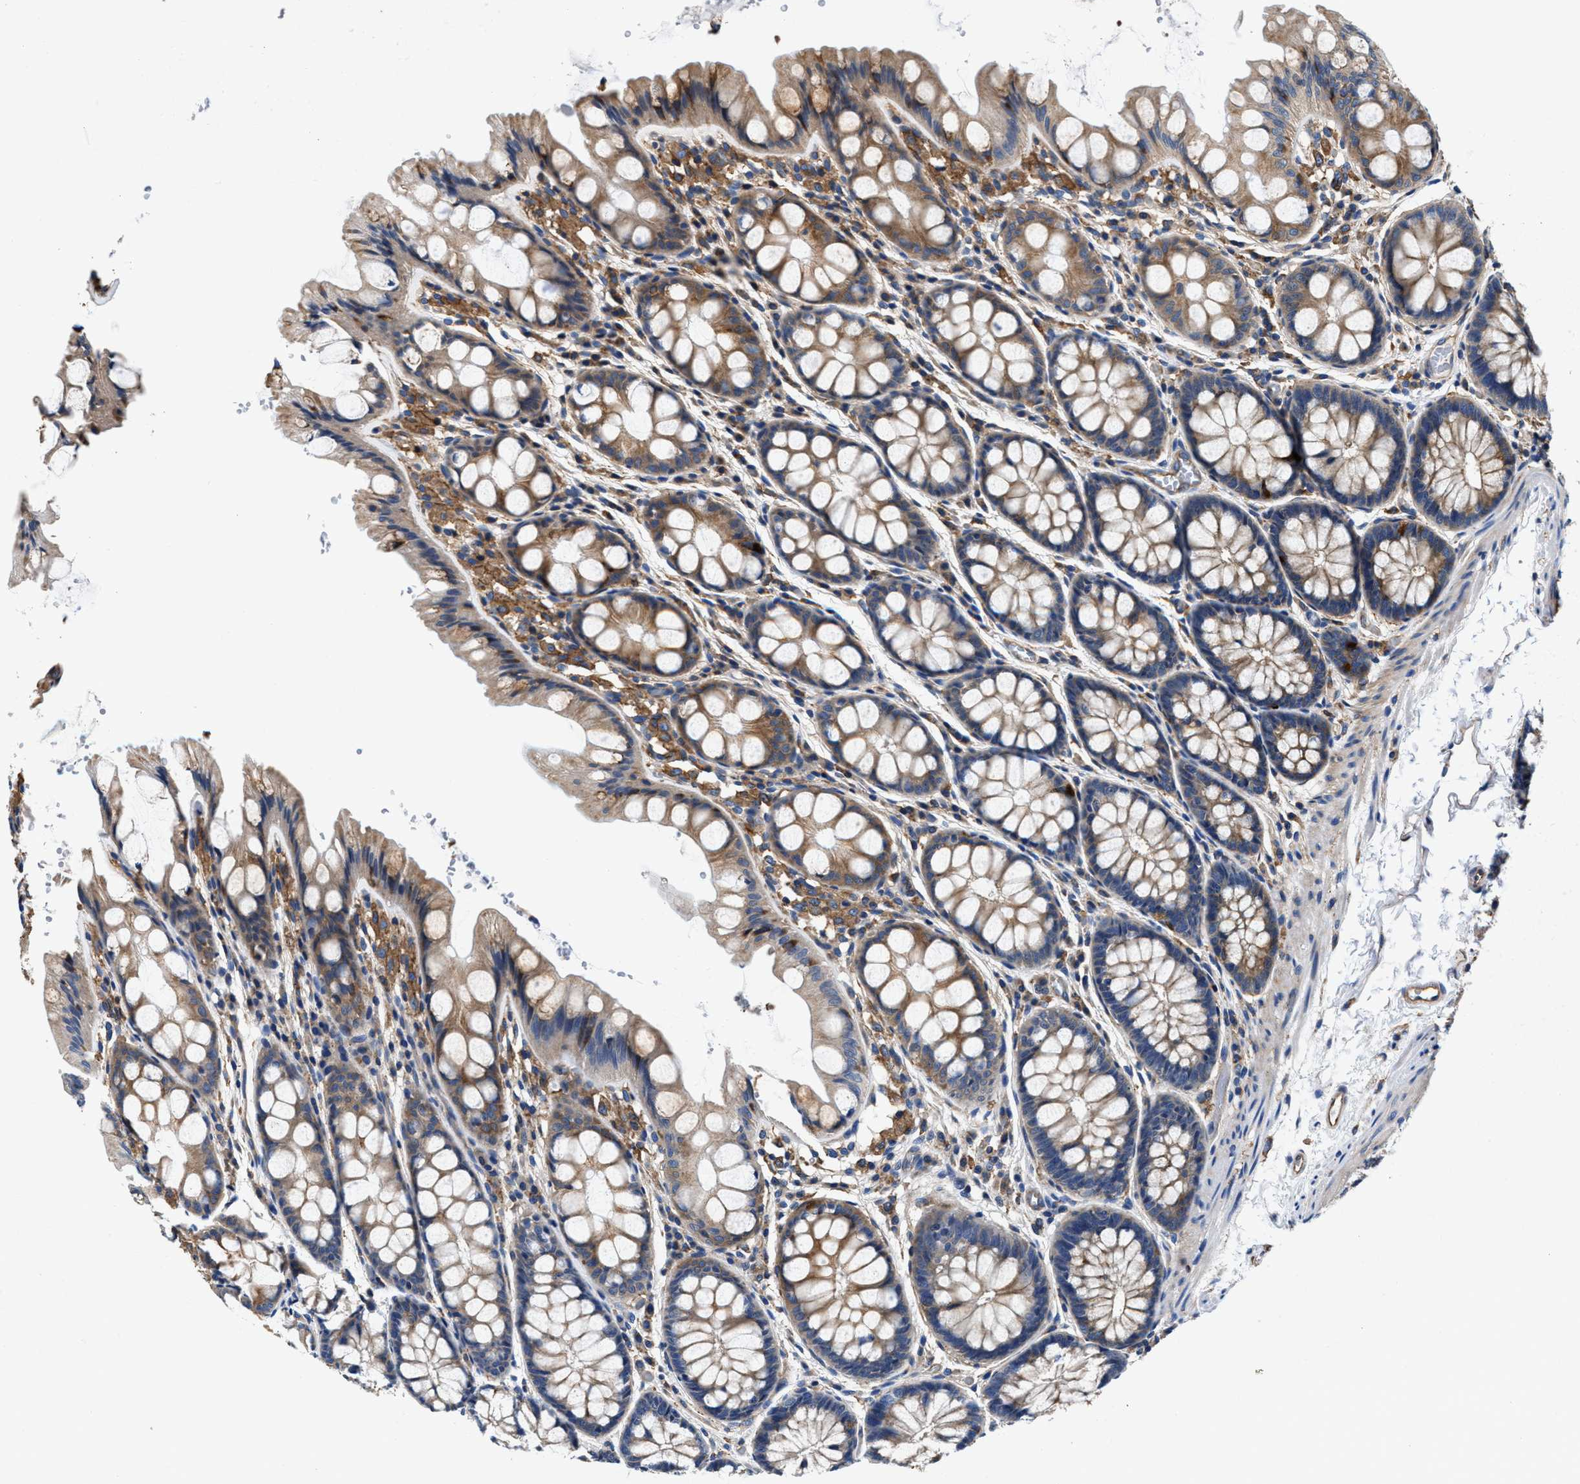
{"staining": {"intensity": "moderate", "quantity": ">75%", "location": "cytoplasmic/membranous"}, "tissue": "colon", "cell_type": "Endothelial cells", "image_type": "normal", "snomed": [{"axis": "morphology", "description": "Normal tissue, NOS"}, {"axis": "topography", "description": "Colon"}], "caption": "Protein expression analysis of normal colon demonstrates moderate cytoplasmic/membranous positivity in approximately >75% of endothelial cells. (IHC, brightfield microscopy, high magnification).", "gene": "PPP1R9B", "patient": {"sex": "male", "age": 47}}